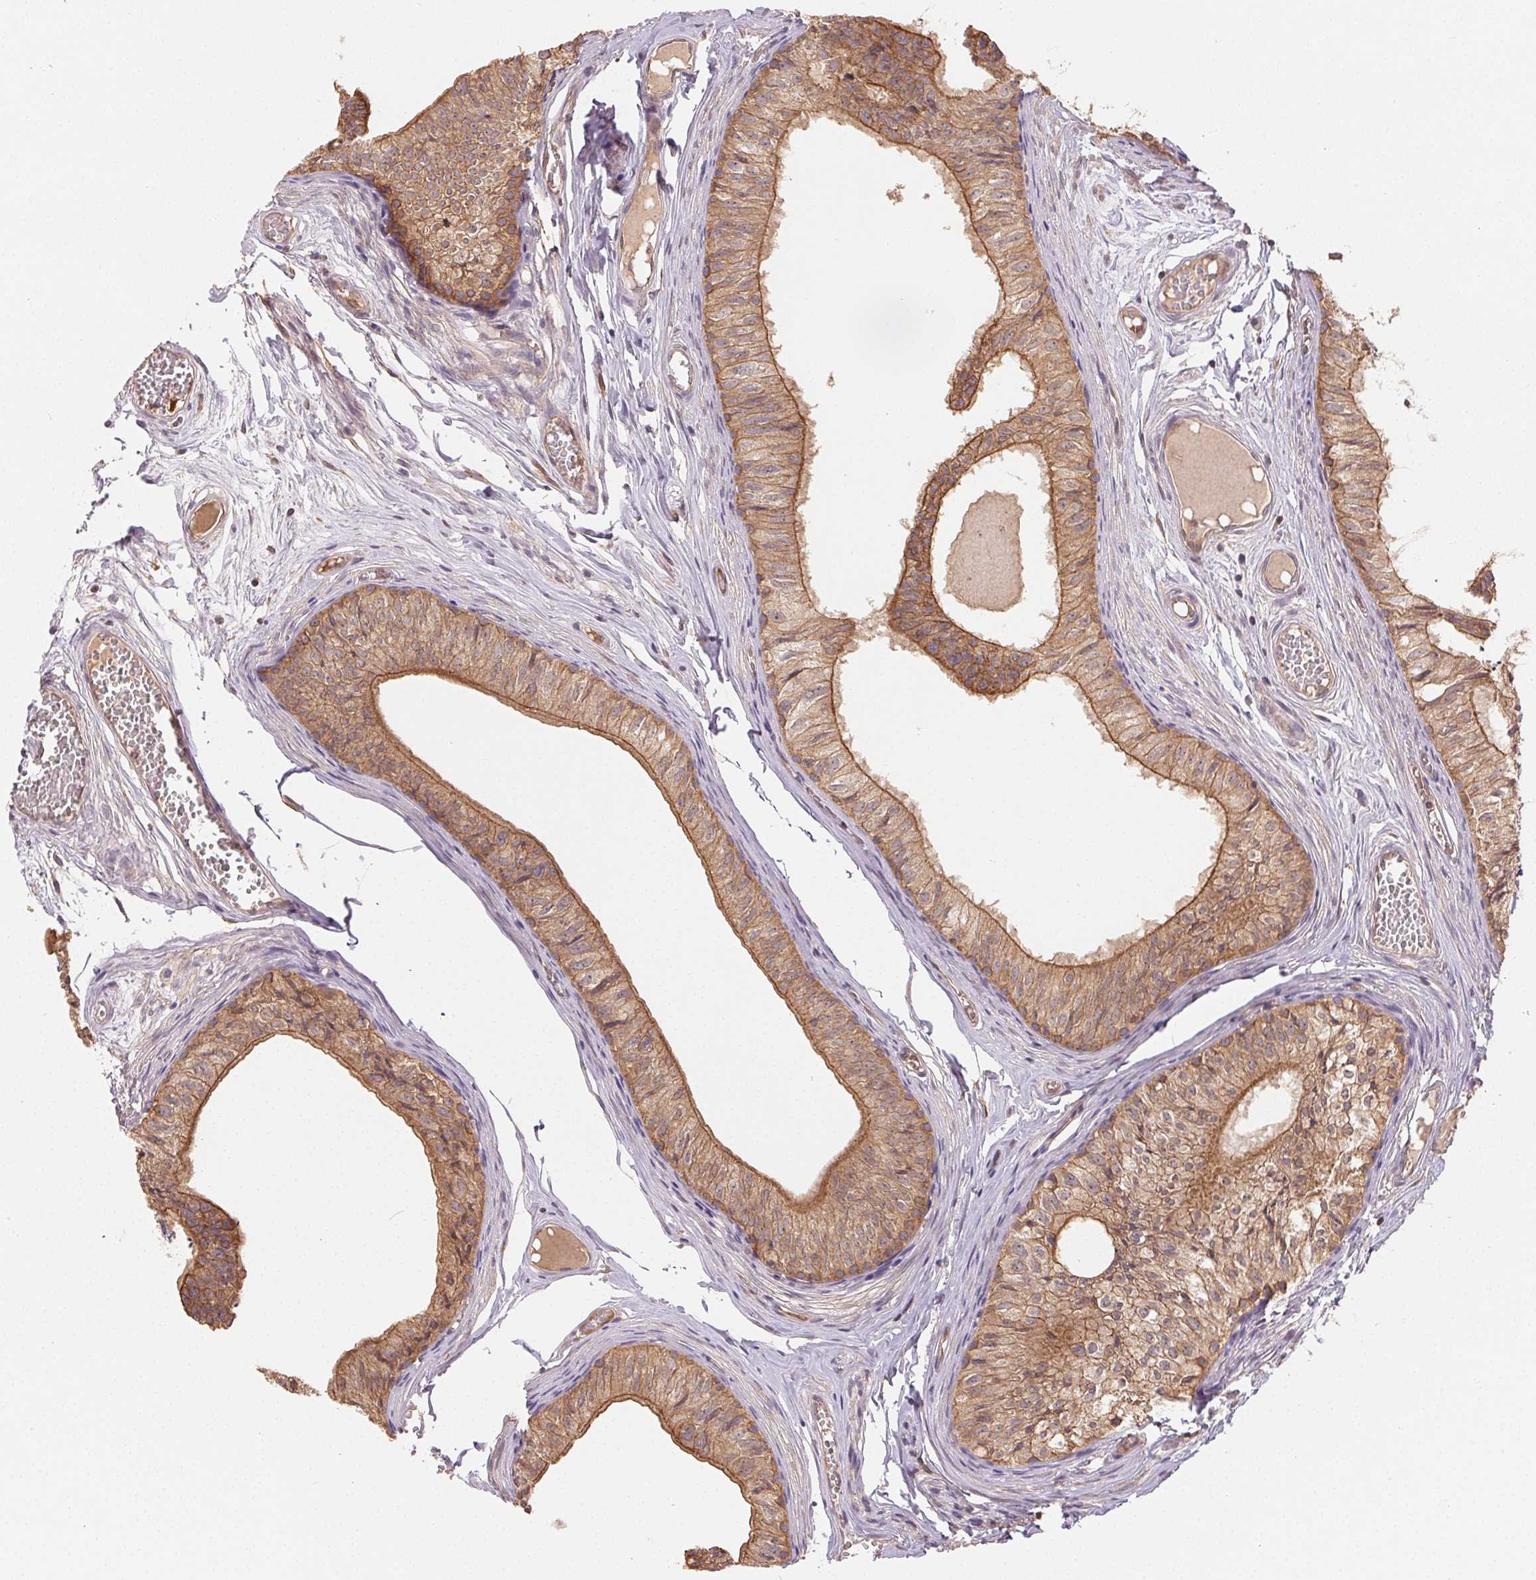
{"staining": {"intensity": "moderate", "quantity": ">75%", "location": "cytoplasmic/membranous"}, "tissue": "epididymis", "cell_type": "Glandular cells", "image_type": "normal", "snomed": [{"axis": "morphology", "description": "Normal tissue, NOS"}, {"axis": "topography", "description": "Epididymis"}], "caption": "The photomicrograph shows immunohistochemical staining of unremarkable epididymis. There is moderate cytoplasmic/membranous expression is identified in approximately >75% of glandular cells.", "gene": "MAPKAPK2", "patient": {"sex": "male", "age": 25}}